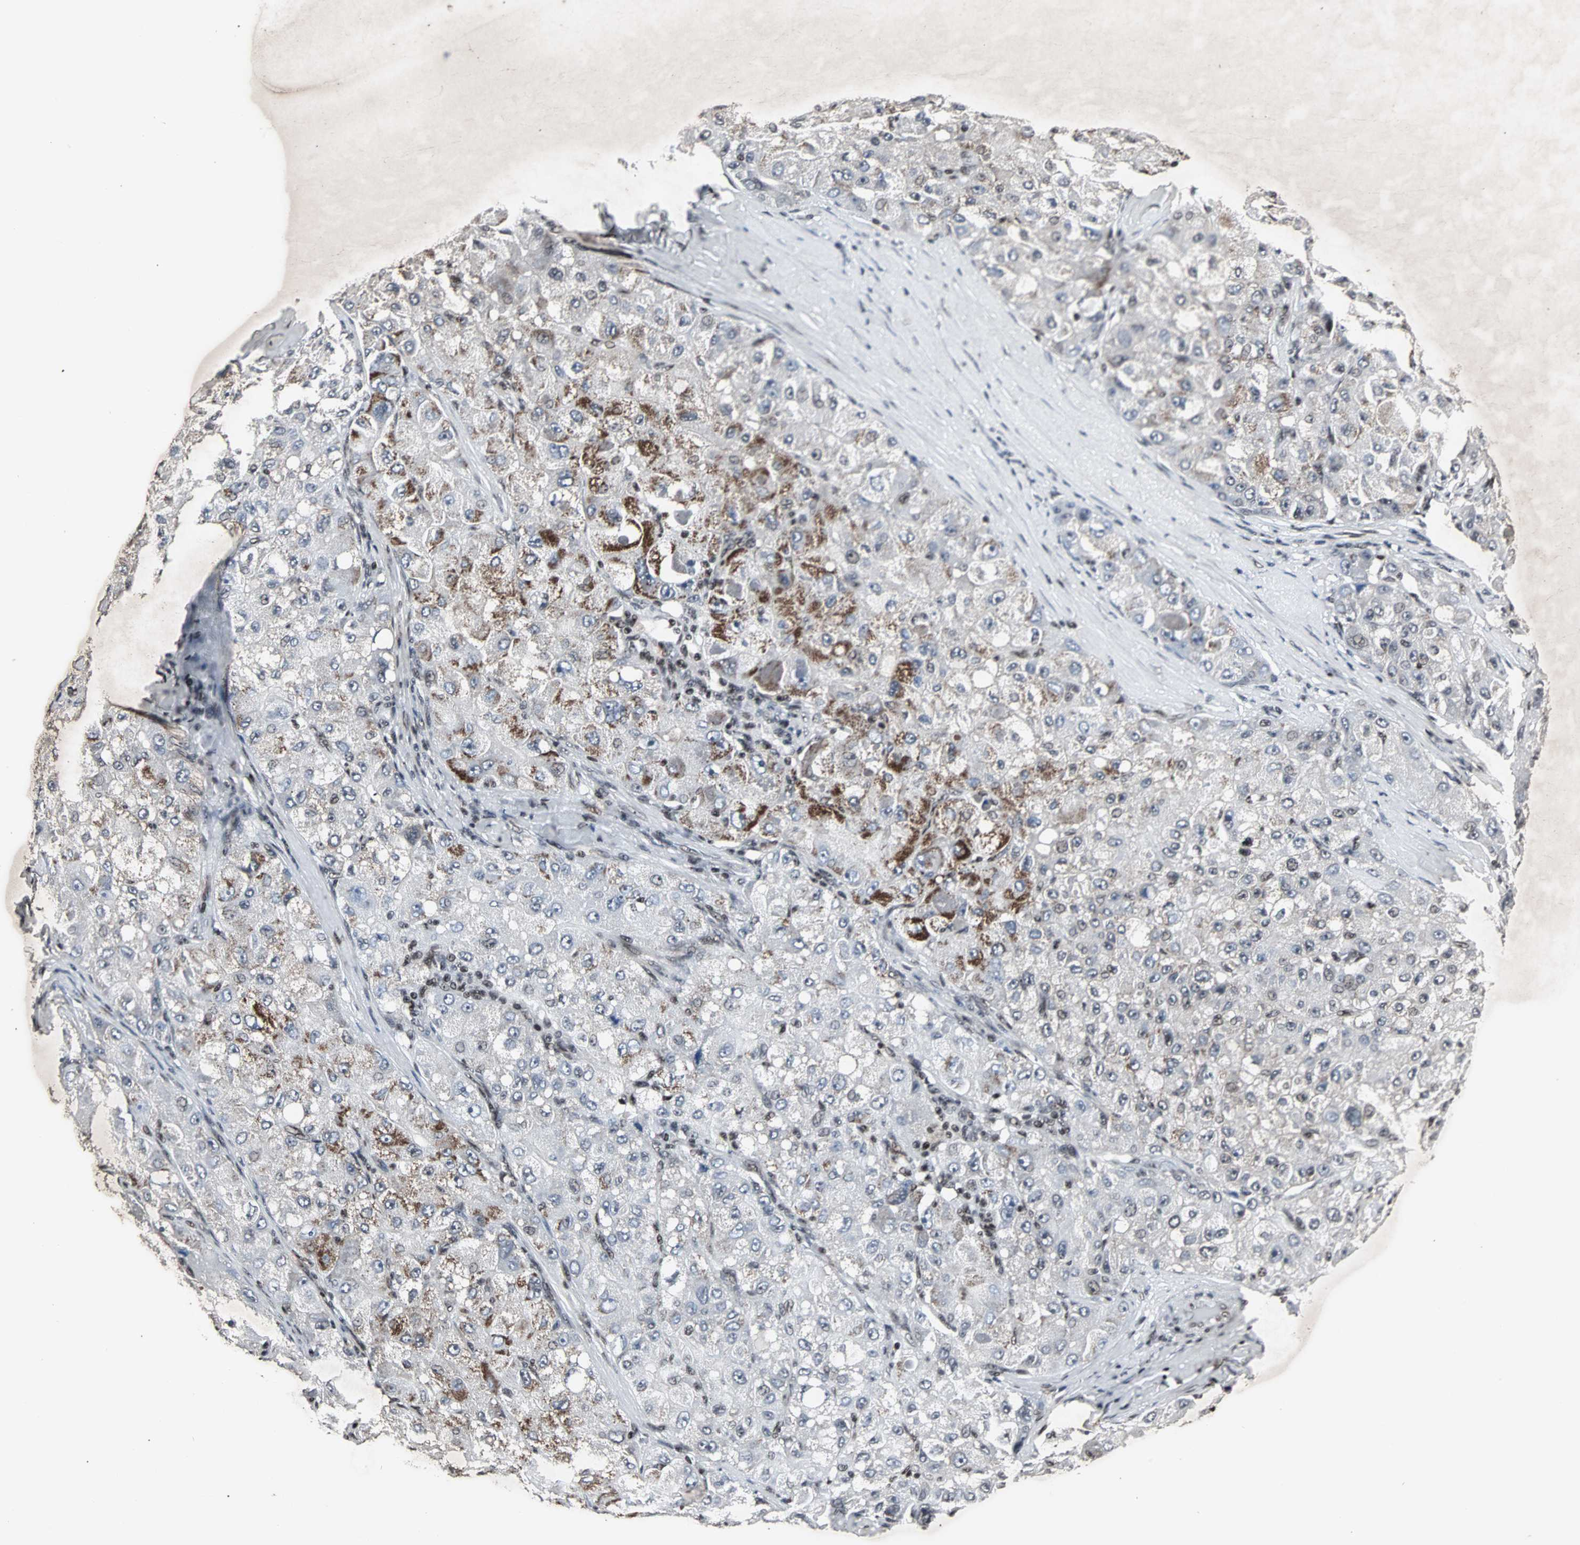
{"staining": {"intensity": "moderate", "quantity": "25%-75%", "location": "cytoplasmic/membranous"}, "tissue": "liver cancer", "cell_type": "Tumor cells", "image_type": "cancer", "snomed": [{"axis": "morphology", "description": "Carcinoma, Hepatocellular, NOS"}, {"axis": "topography", "description": "Liver"}], "caption": "Brown immunohistochemical staining in human liver cancer (hepatocellular carcinoma) displays moderate cytoplasmic/membranous positivity in about 25%-75% of tumor cells.", "gene": "PNKP", "patient": {"sex": "male", "age": 80}}